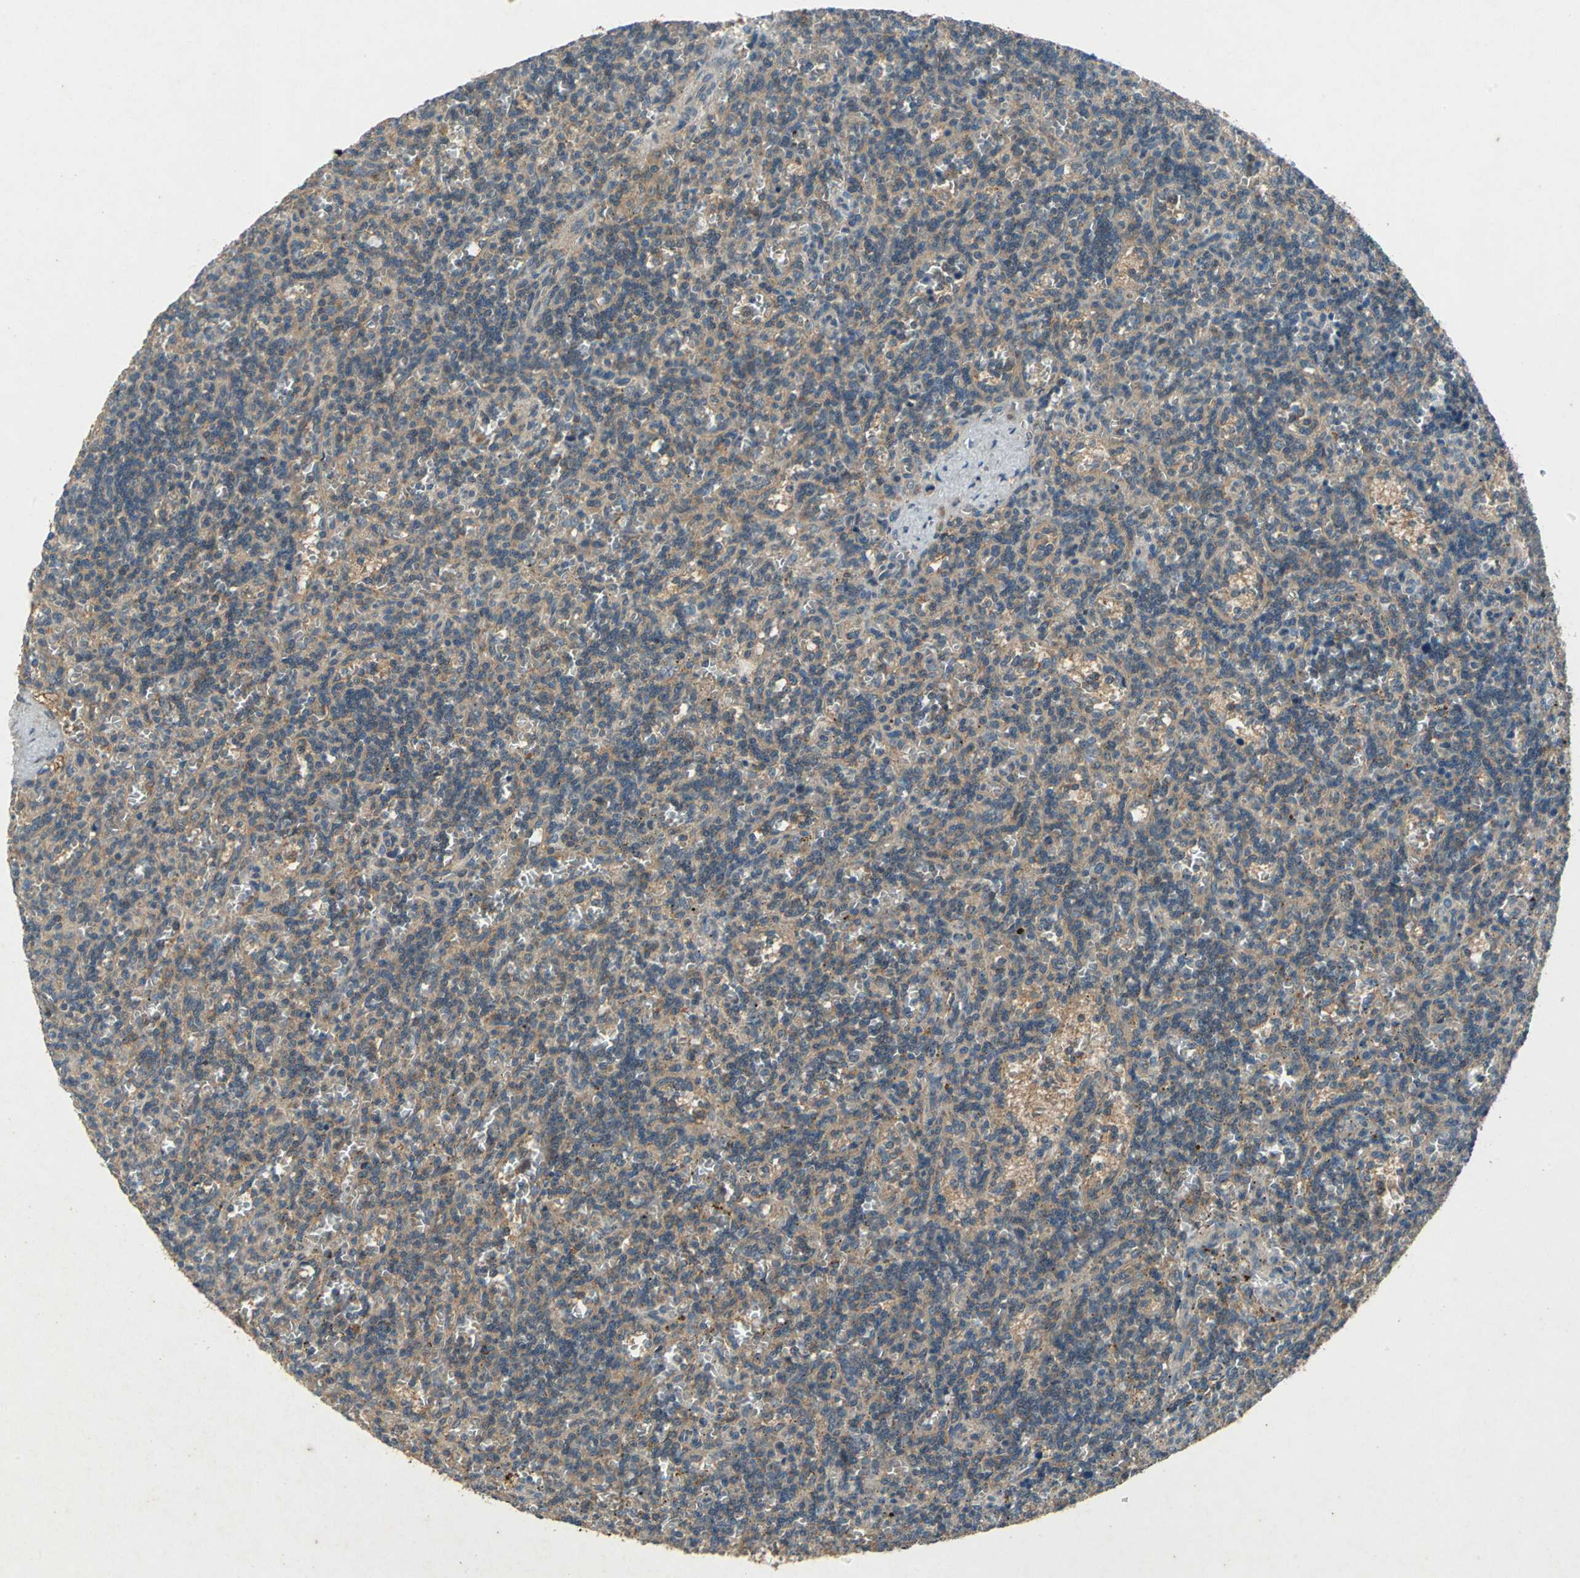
{"staining": {"intensity": "moderate", "quantity": ">75%", "location": "cytoplasmic/membranous"}, "tissue": "lymphoma", "cell_type": "Tumor cells", "image_type": "cancer", "snomed": [{"axis": "morphology", "description": "Malignant lymphoma, non-Hodgkin's type, Low grade"}, {"axis": "topography", "description": "Spleen"}], "caption": "Human low-grade malignant lymphoma, non-Hodgkin's type stained with a protein marker reveals moderate staining in tumor cells.", "gene": "EMCN", "patient": {"sex": "male", "age": 73}}